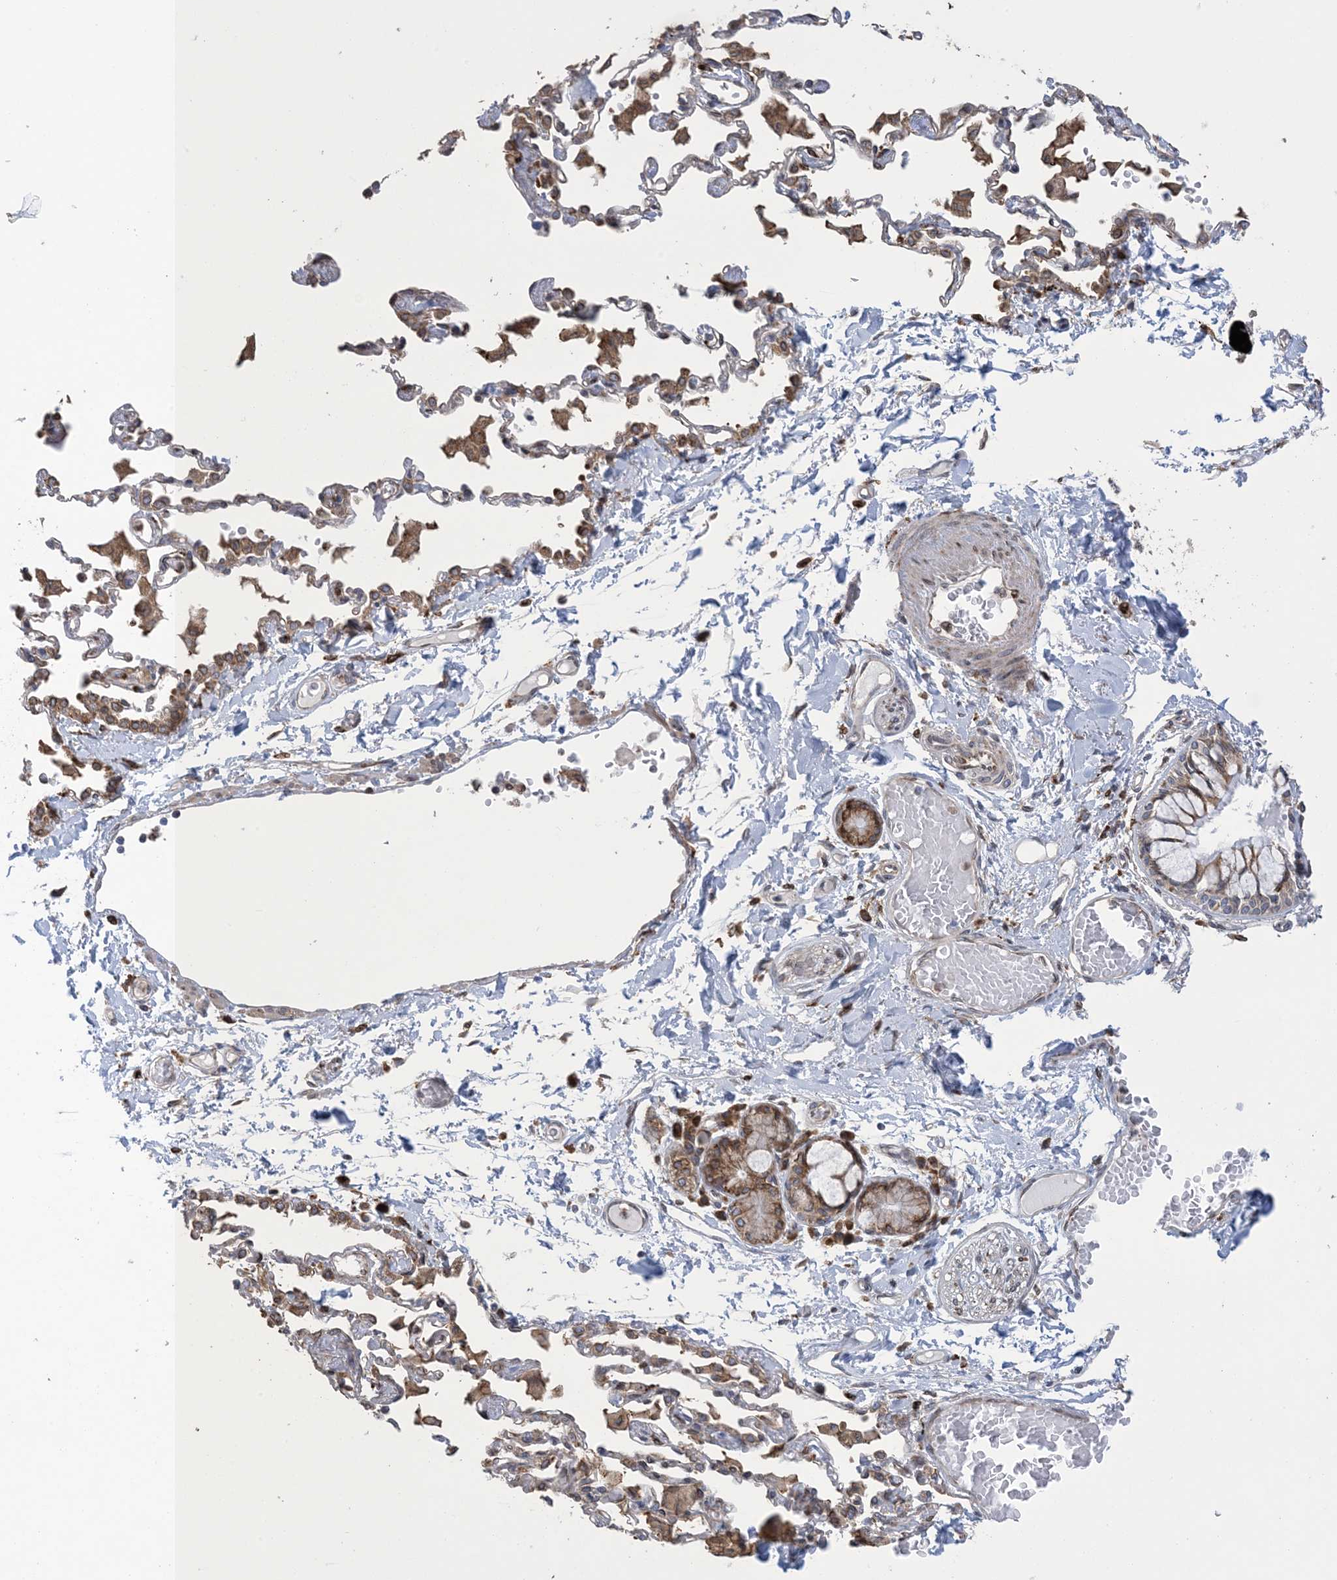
{"staining": {"intensity": "negative", "quantity": "none", "location": "none"}, "tissue": "adipose tissue", "cell_type": "Adipocytes", "image_type": "normal", "snomed": [{"axis": "morphology", "description": "Normal tissue, NOS"}, {"axis": "topography", "description": "Cartilage tissue"}, {"axis": "topography", "description": "Bronchus"}, {"axis": "topography", "description": "Lung"}, {"axis": "topography", "description": "Peripheral nerve tissue"}], "caption": "Immunohistochemical staining of benign human adipose tissue exhibits no significant expression in adipocytes. (DAB (3,3'-diaminobenzidine) immunohistochemistry (IHC), high magnification).", "gene": "SHANK1", "patient": {"sex": "female", "age": 49}}